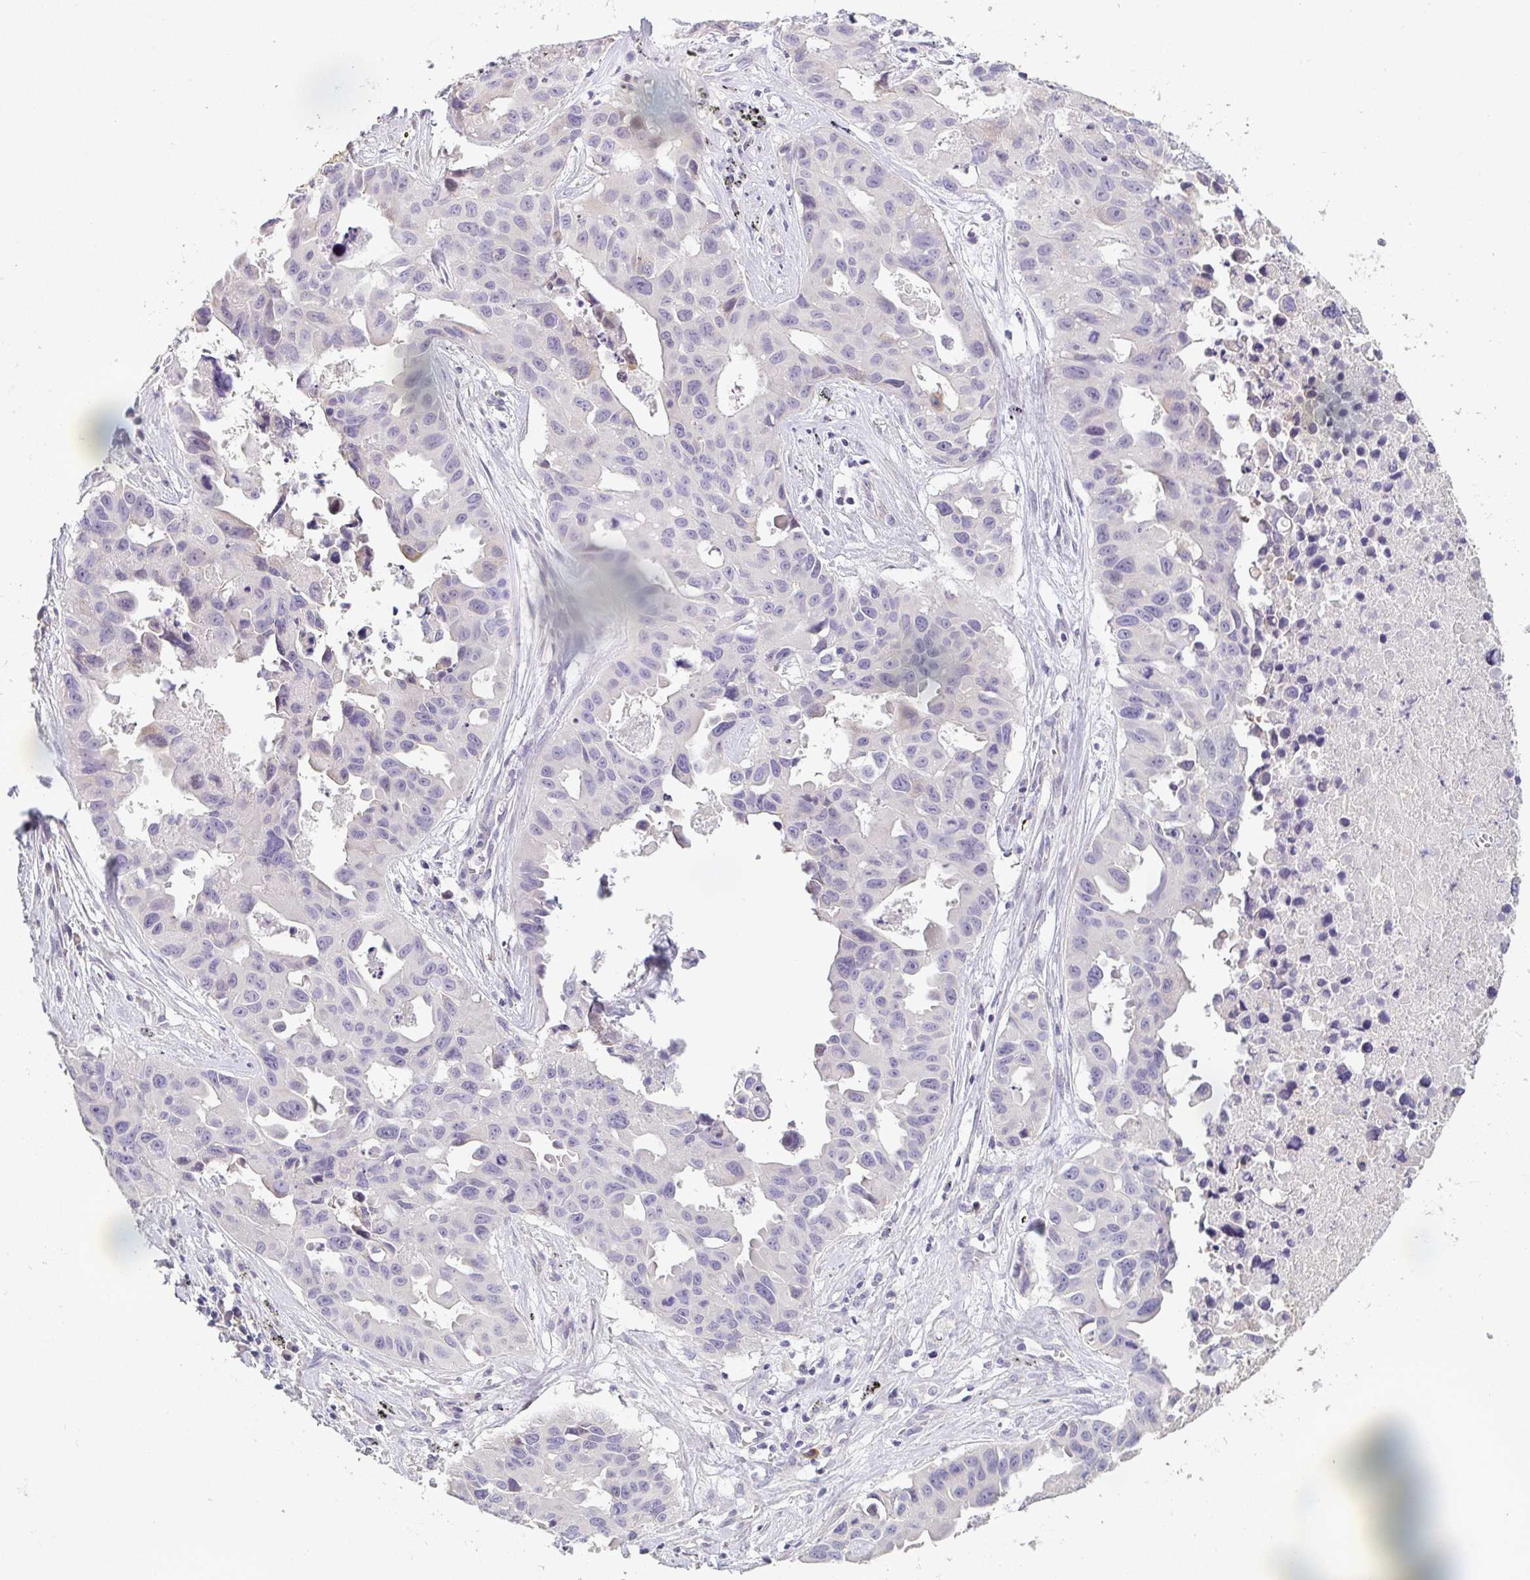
{"staining": {"intensity": "negative", "quantity": "none", "location": "none"}, "tissue": "lung cancer", "cell_type": "Tumor cells", "image_type": "cancer", "snomed": [{"axis": "morphology", "description": "Adenocarcinoma, NOS"}, {"axis": "topography", "description": "Lymph node"}, {"axis": "topography", "description": "Lung"}], "caption": "Human lung adenocarcinoma stained for a protein using immunohistochemistry (IHC) demonstrates no expression in tumor cells.", "gene": "TNFRSF10A", "patient": {"sex": "male", "age": 64}}